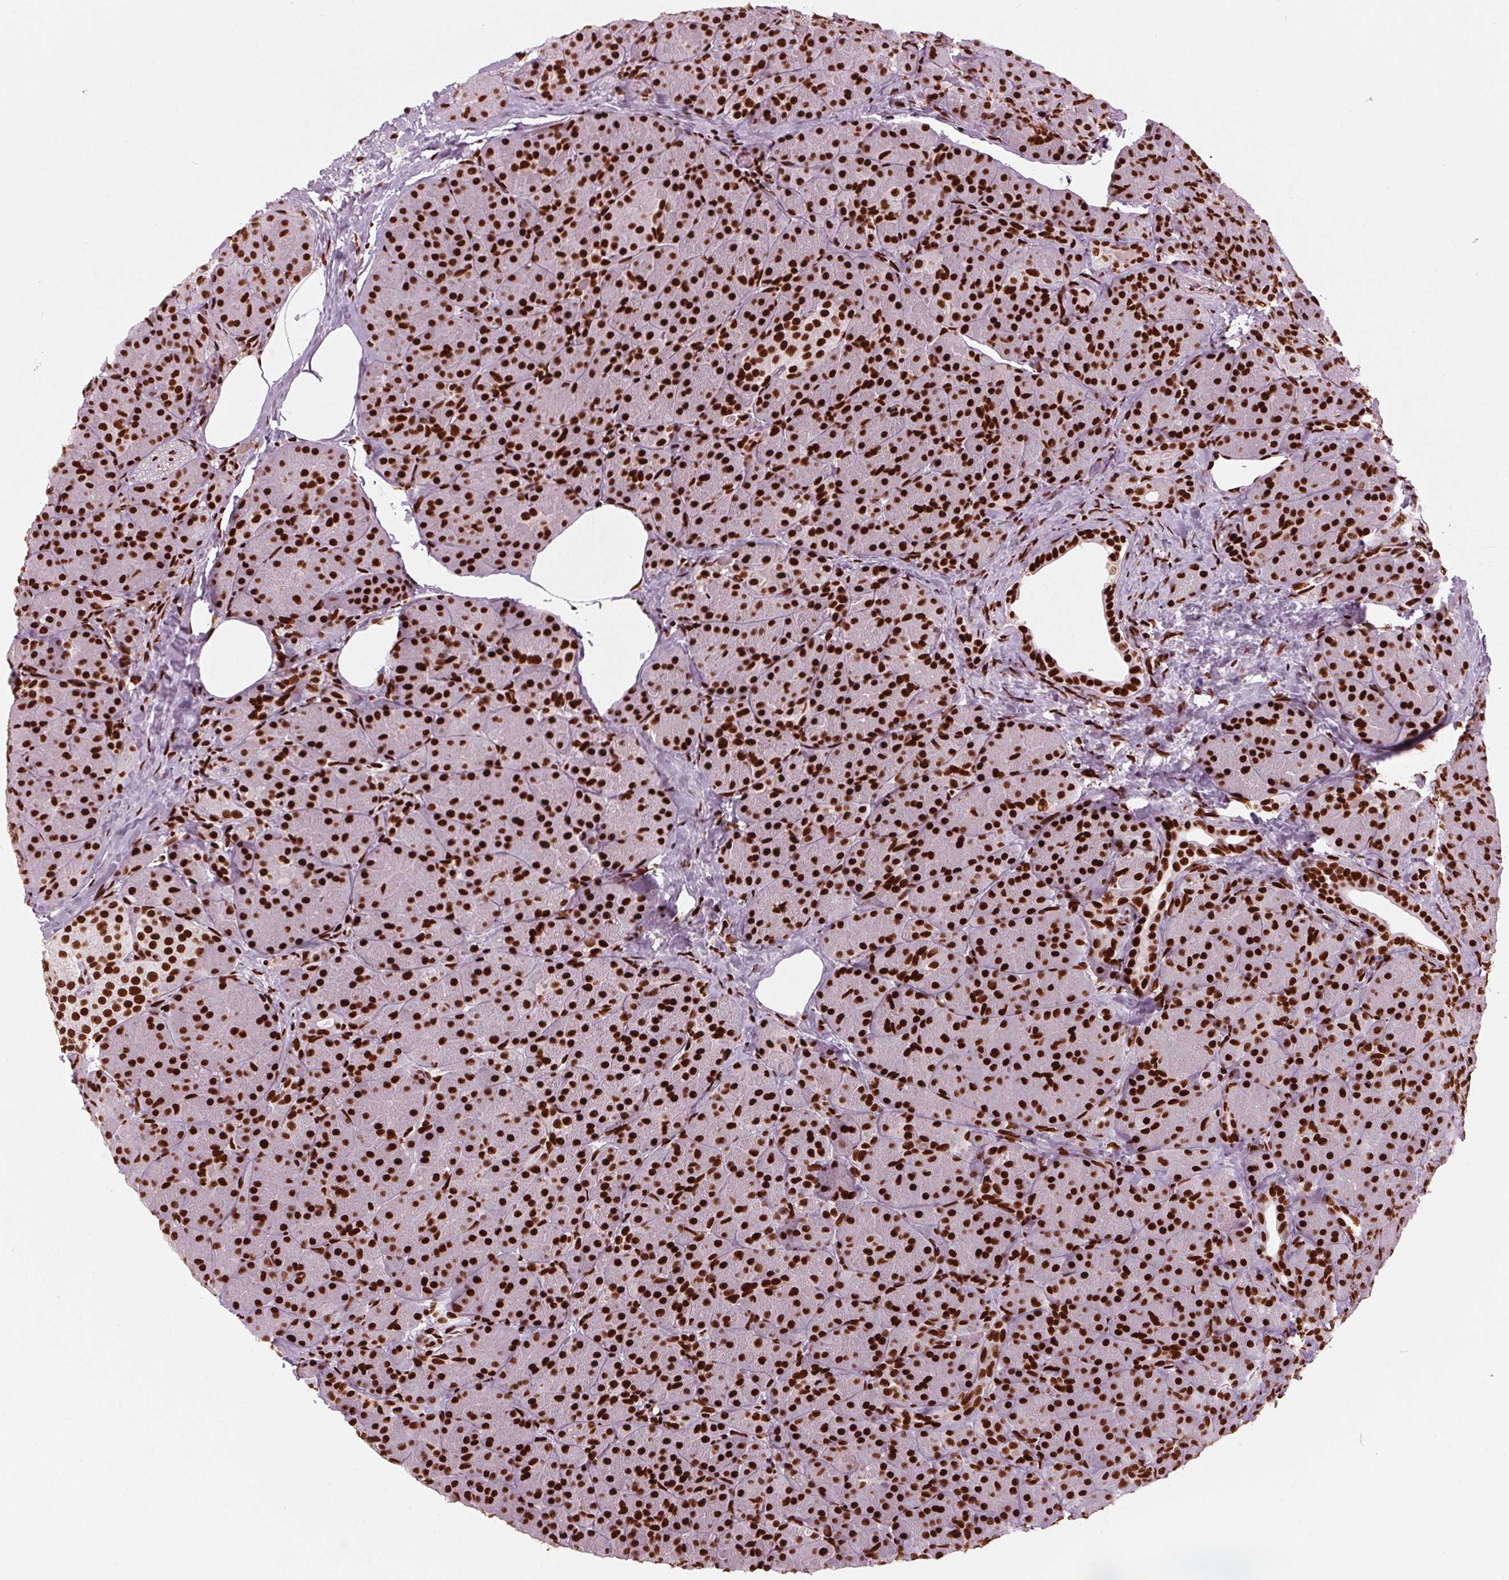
{"staining": {"intensity": "strong", "quantity": ">75%", "location": "nuclear"}, "tissue": "pancreas", "cell_type": "Exocrine glandular cells", "image_type": "normal", "snomed": [{"axis": "morphology", "description": "Normal tissue, NOS"}, {"axis": "topography", "description": "Pancreas"}], "caption": "Pancreas stained with DAB immunohistochemistry shows high levels of strong nuclear positivity in about >75% of exocrine glandular cells. (DAB IHC, brown staining for protein, blue staining for nuclei).", "gene": "BRD4", "patient": {"sex": "male", "age": 57}}